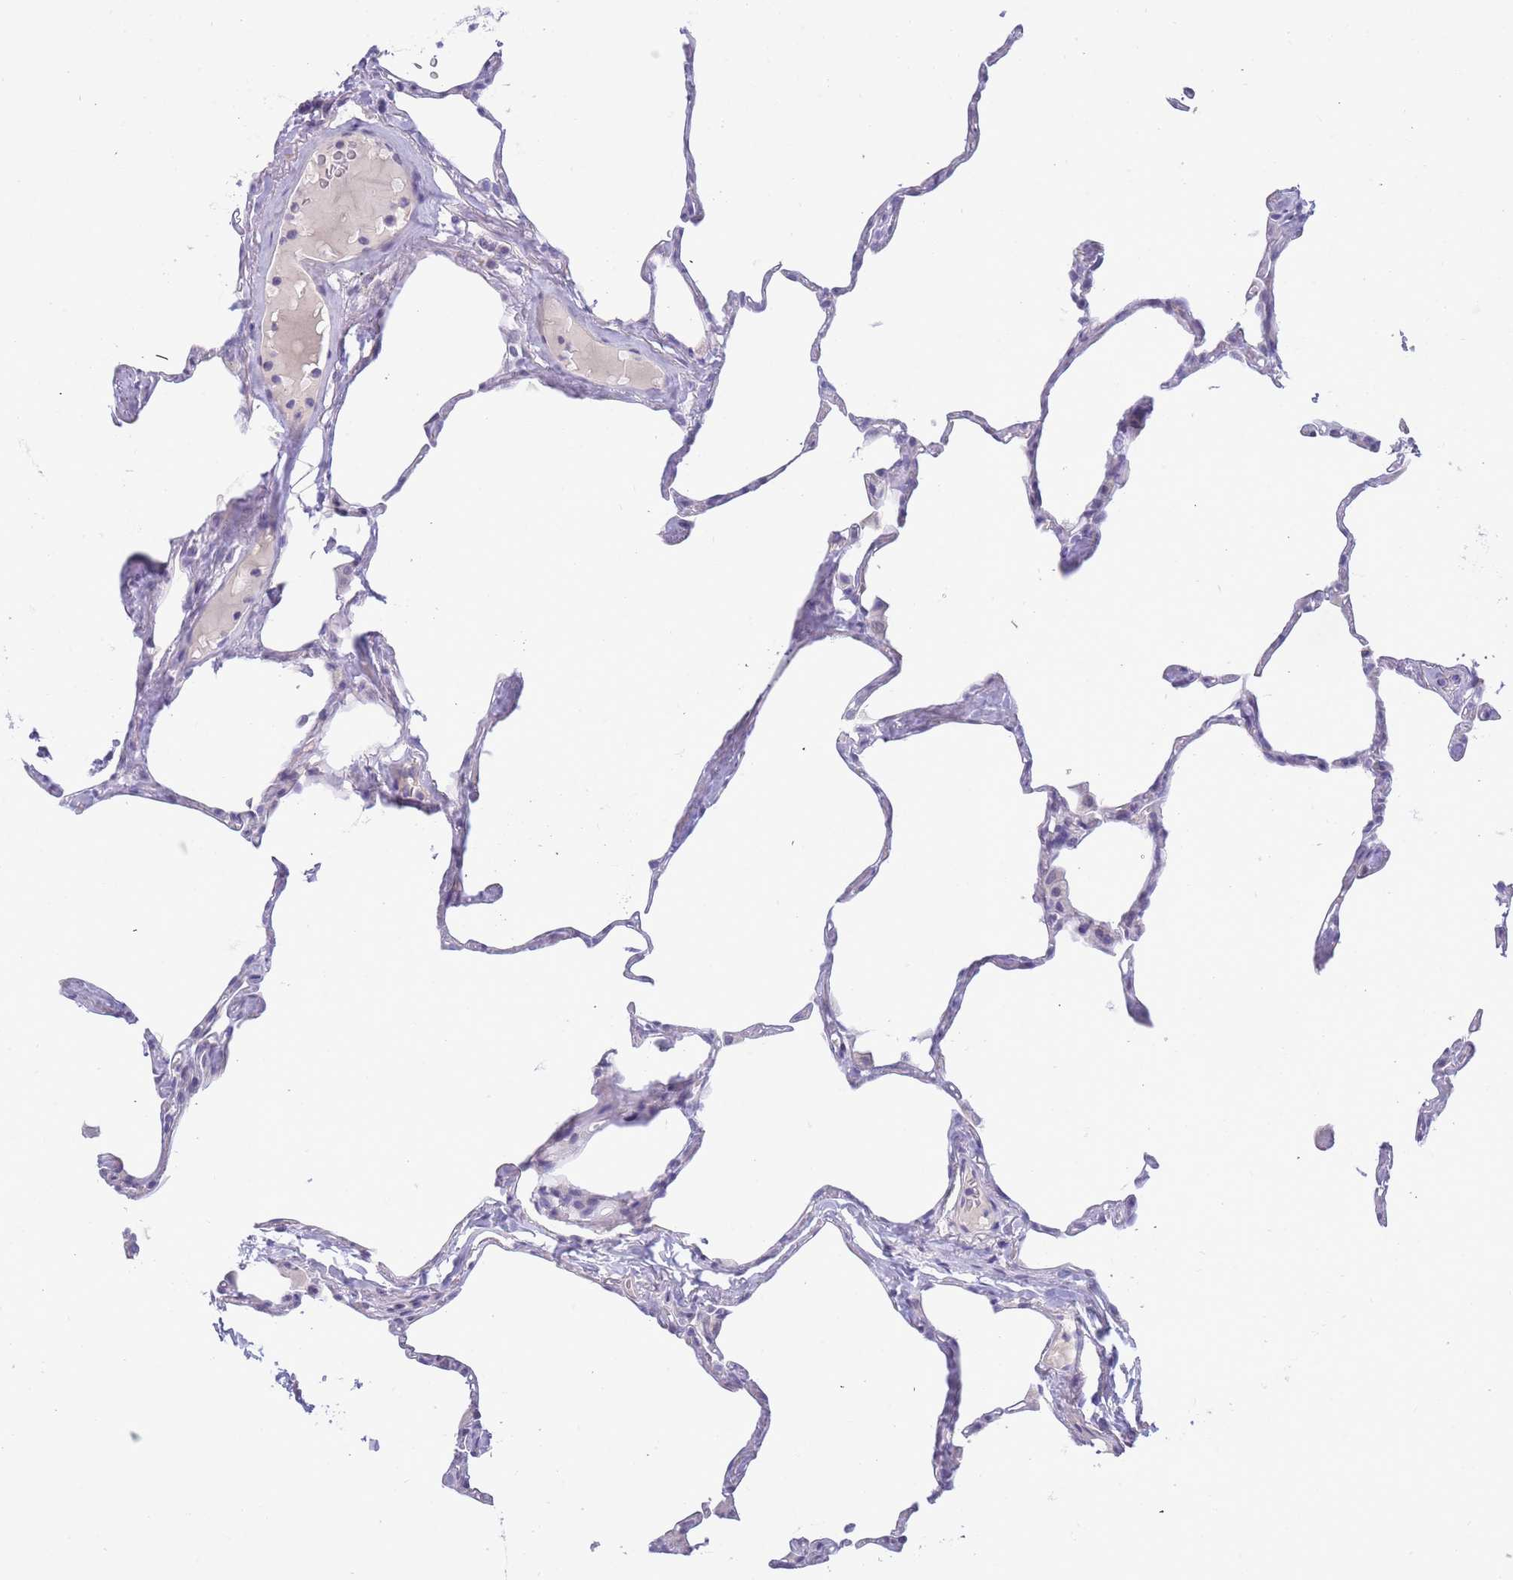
{"staining": {"intensity": "negative", "quantity": "none", "location": "none"}, "tissue": "lung", "cell_type": "Alveolar cells", "image_type": "normal", "snomed": [{"axis": "morphology", "description": "Normal tissue, NOS"}, {"axis": "topography", "description": "Lung"}], "caption": "Image shows no protein positivity in alveolar cells of unremarkable lung. (DAB IHC, high magnification).", "gene": "PRR23A", "patient": {"sex": "male", "age": 65}}